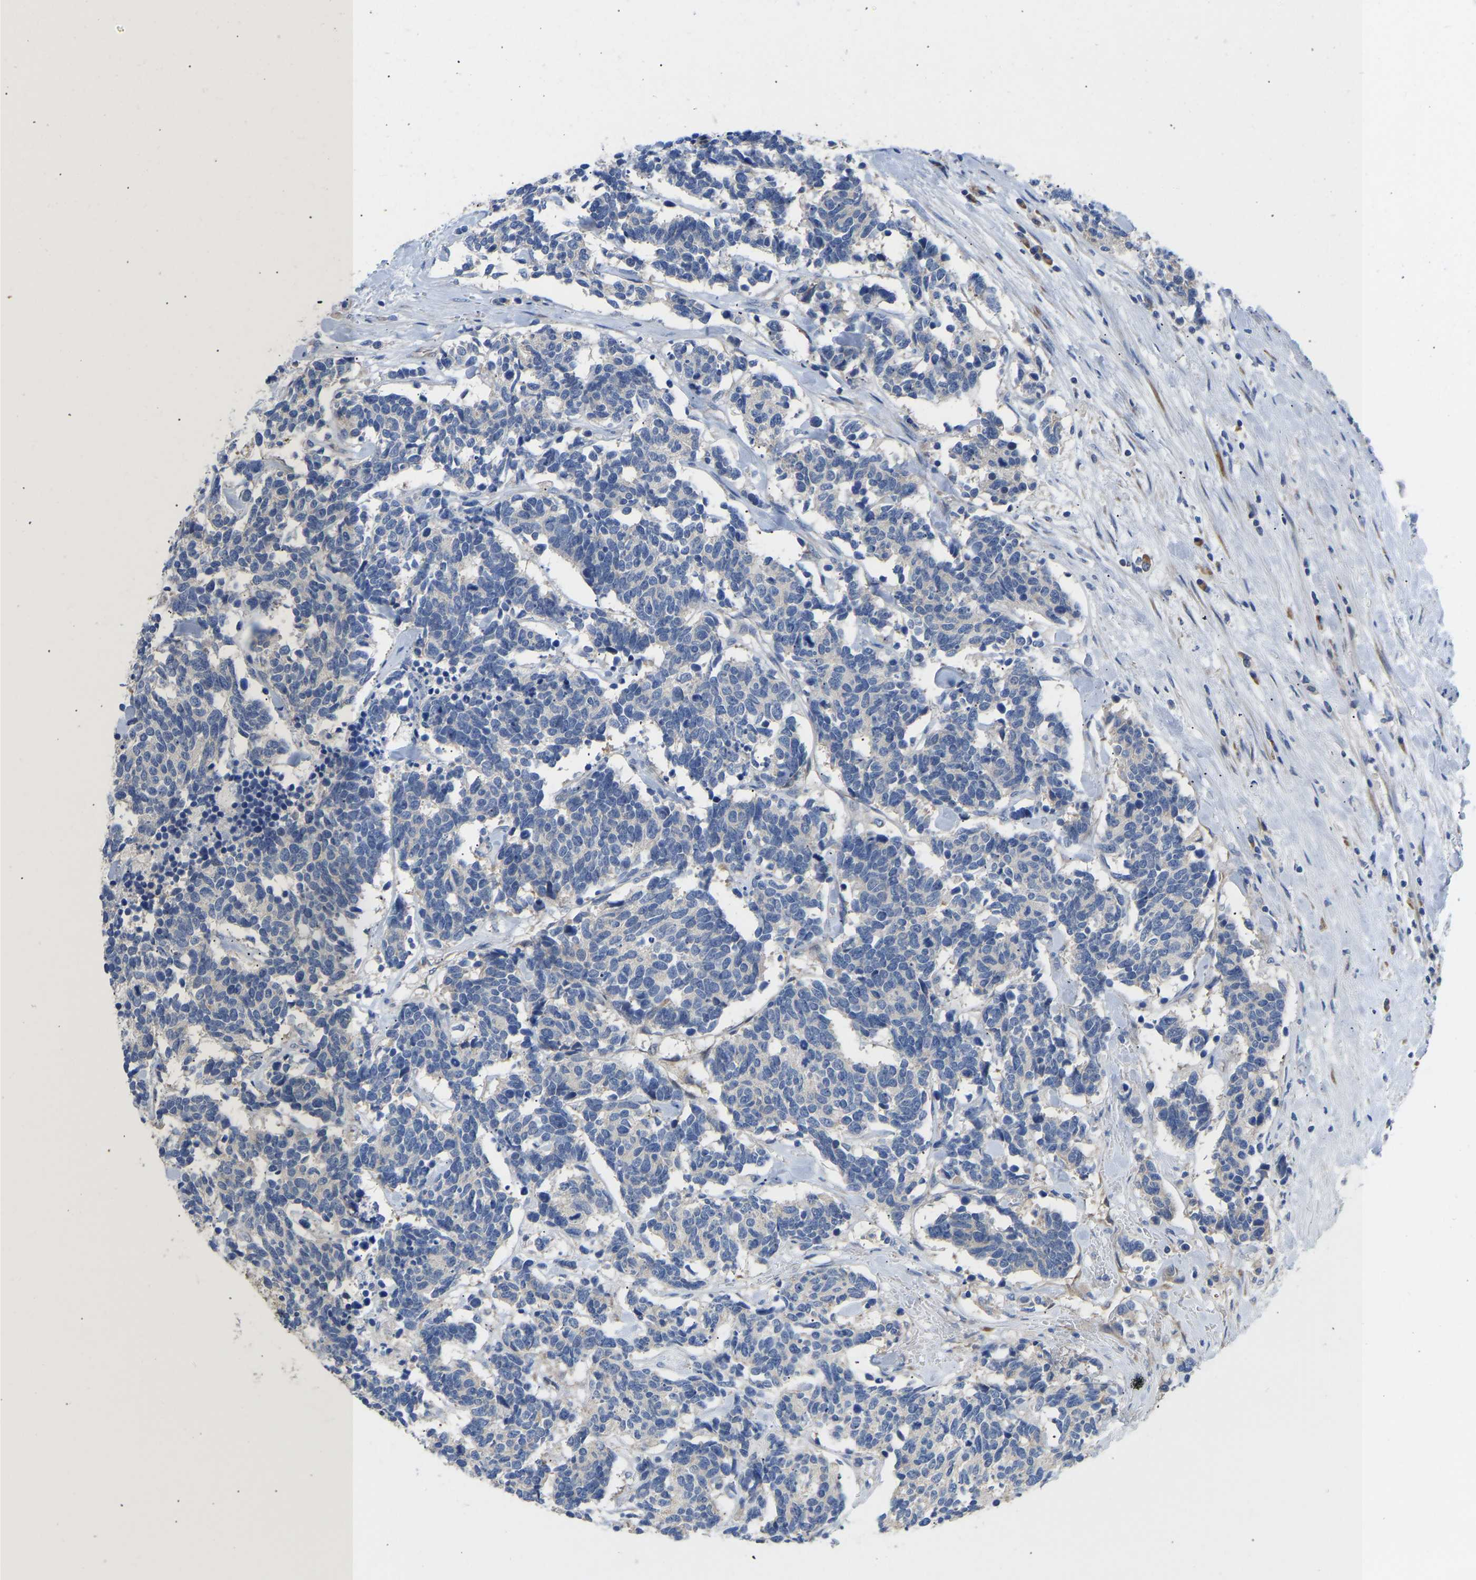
{"staining": {"intensity": "negative", "quantity": "none", "location": "none"}, "tissue": "carcinoid", "cell_type": "Tumor cells", "image_type": "cancer", "snomed": [{"axis": "morphology", "description": "Carcinoma, NOS"}, {"axis": "morphology", "description": "Carcinoid, malignant, NOS"}, {"axis": "topography", "description": "Urinary bladder"}], "caption": "High magnification brightfield microscopy of carcinoid (malignant) stained with DAB (3,3'-diaminobenzidine) (brown) and counterstained with hematoxylin (blue): tumor cells show no significant positivity. (Stains: DAB immunohistochemistry with hematoxylin counter stain, Microscopy: brightfield microscopy at high magnification).", "gene": "ABCA10", "patient": {"sex": "male", "age": 57}}